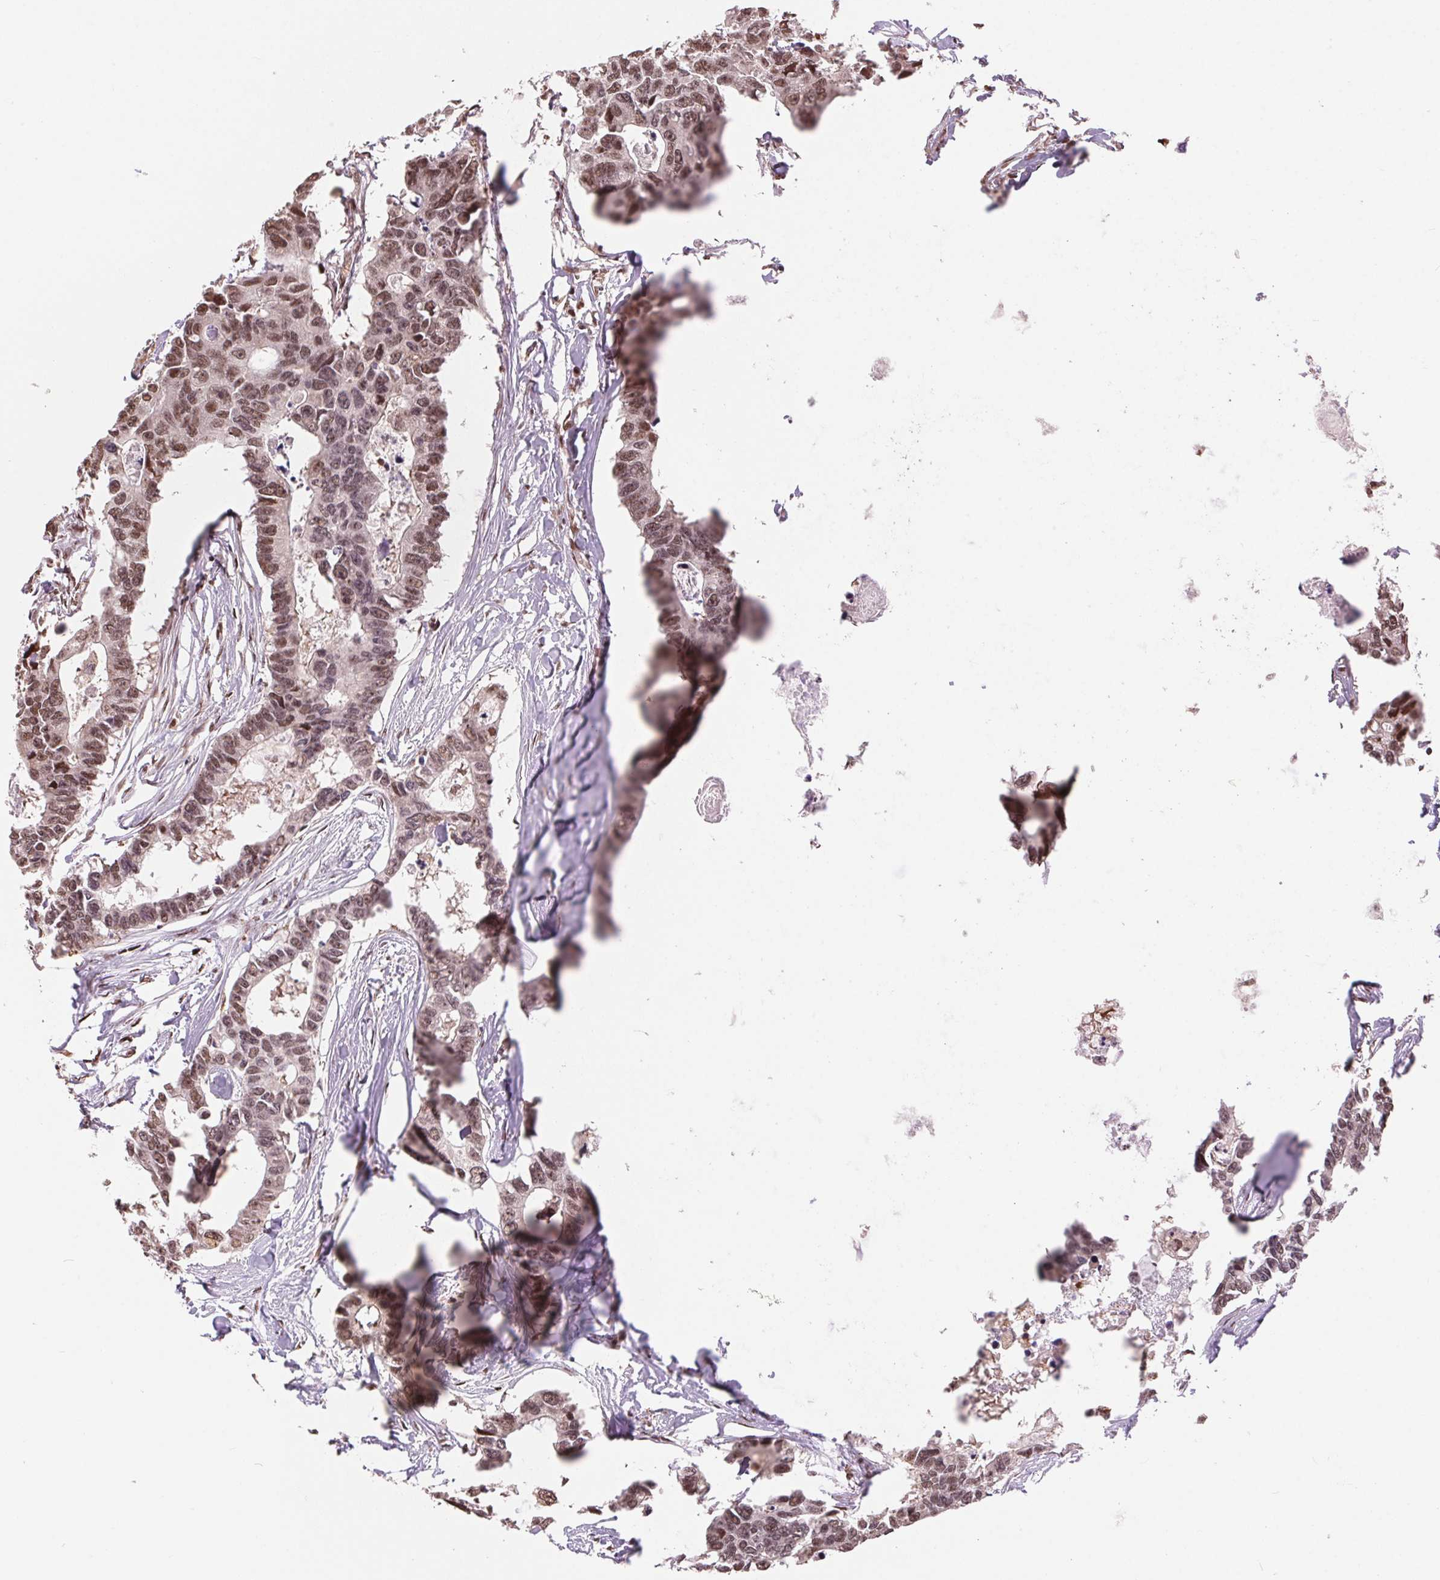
{"staining": {"intensity": "moderate", "quantity": ">75%", "location": "nuclear"}, "tissue": "colorectal cancer", "cell_type": "Tumor cells", "image_type": "cancer", "snomed": [{"axis": "morphology", "description": "Adenocarcinoma, NOS"}, {"axis": "topography", "description": "Rectum"}], "caption": "A high-resolution photomicrograph shows immunohistochemistry (IHC) staining of colorectal cancer, which demonstrates moderate nuclear positivity in approximately >75% of tumor cells.", "gene": "RAD23A", "patient": {"sex": "male", "age": 57}}